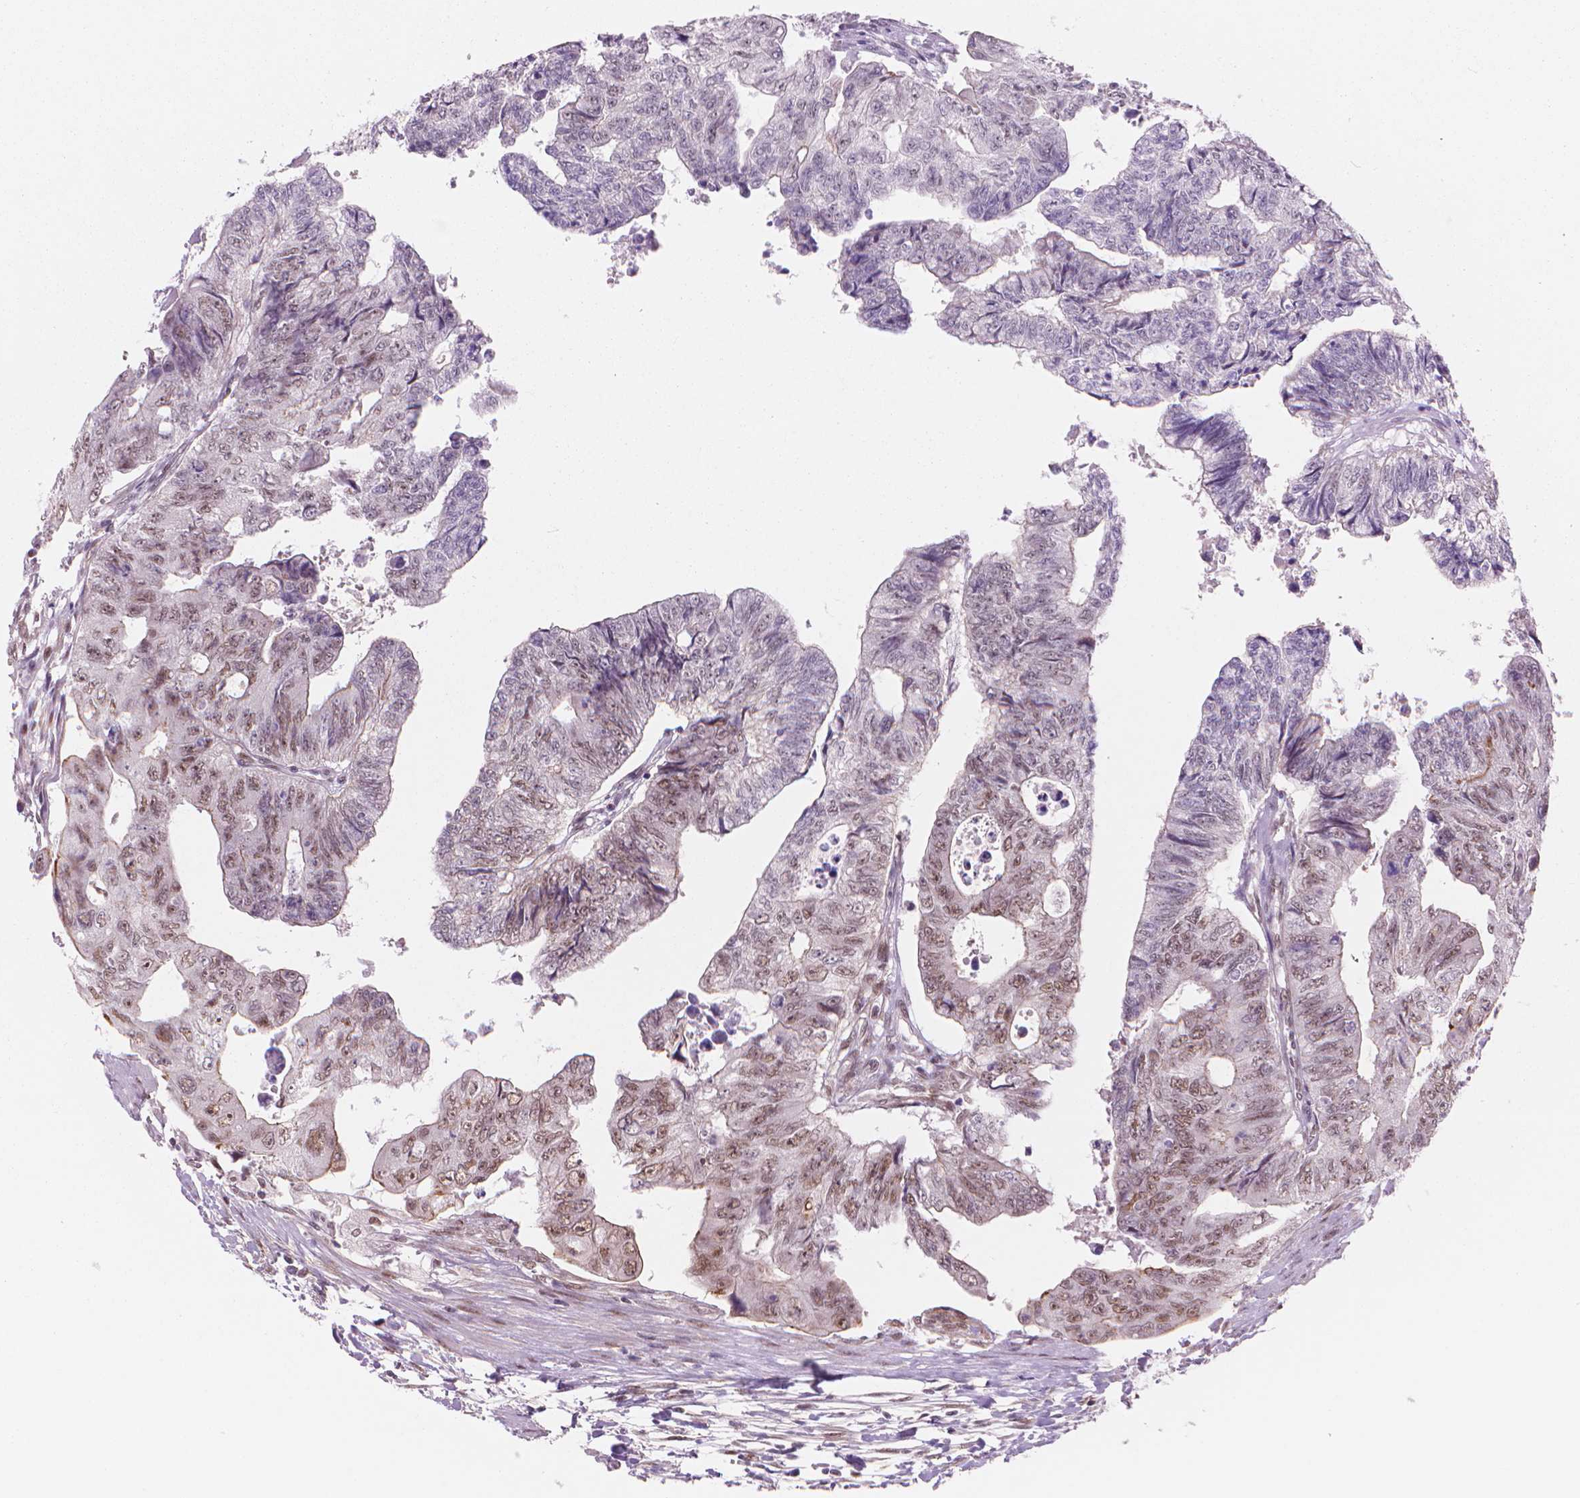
{"staining": {"intensity": "moderate", "quantity": "25%-75%", "location": "nuclear"}, "tissue": "colorectal cancer", "cell_type": "Tumor cells", "image_type": "cancer", "snomed": [{"axis": "morphology", "description": "Adenocarcinoma, NOS"}, {"axis": "topography", "description": "Colon"}], "caption": "Adenocarcinoma (colorectal) tissue displays moderate nuclear expression in about 25%-75% of tumor cells, visualized by immunohistochemistry.", "gene": "POLR3D", "patient": {"sex": "male", "age": 57}}